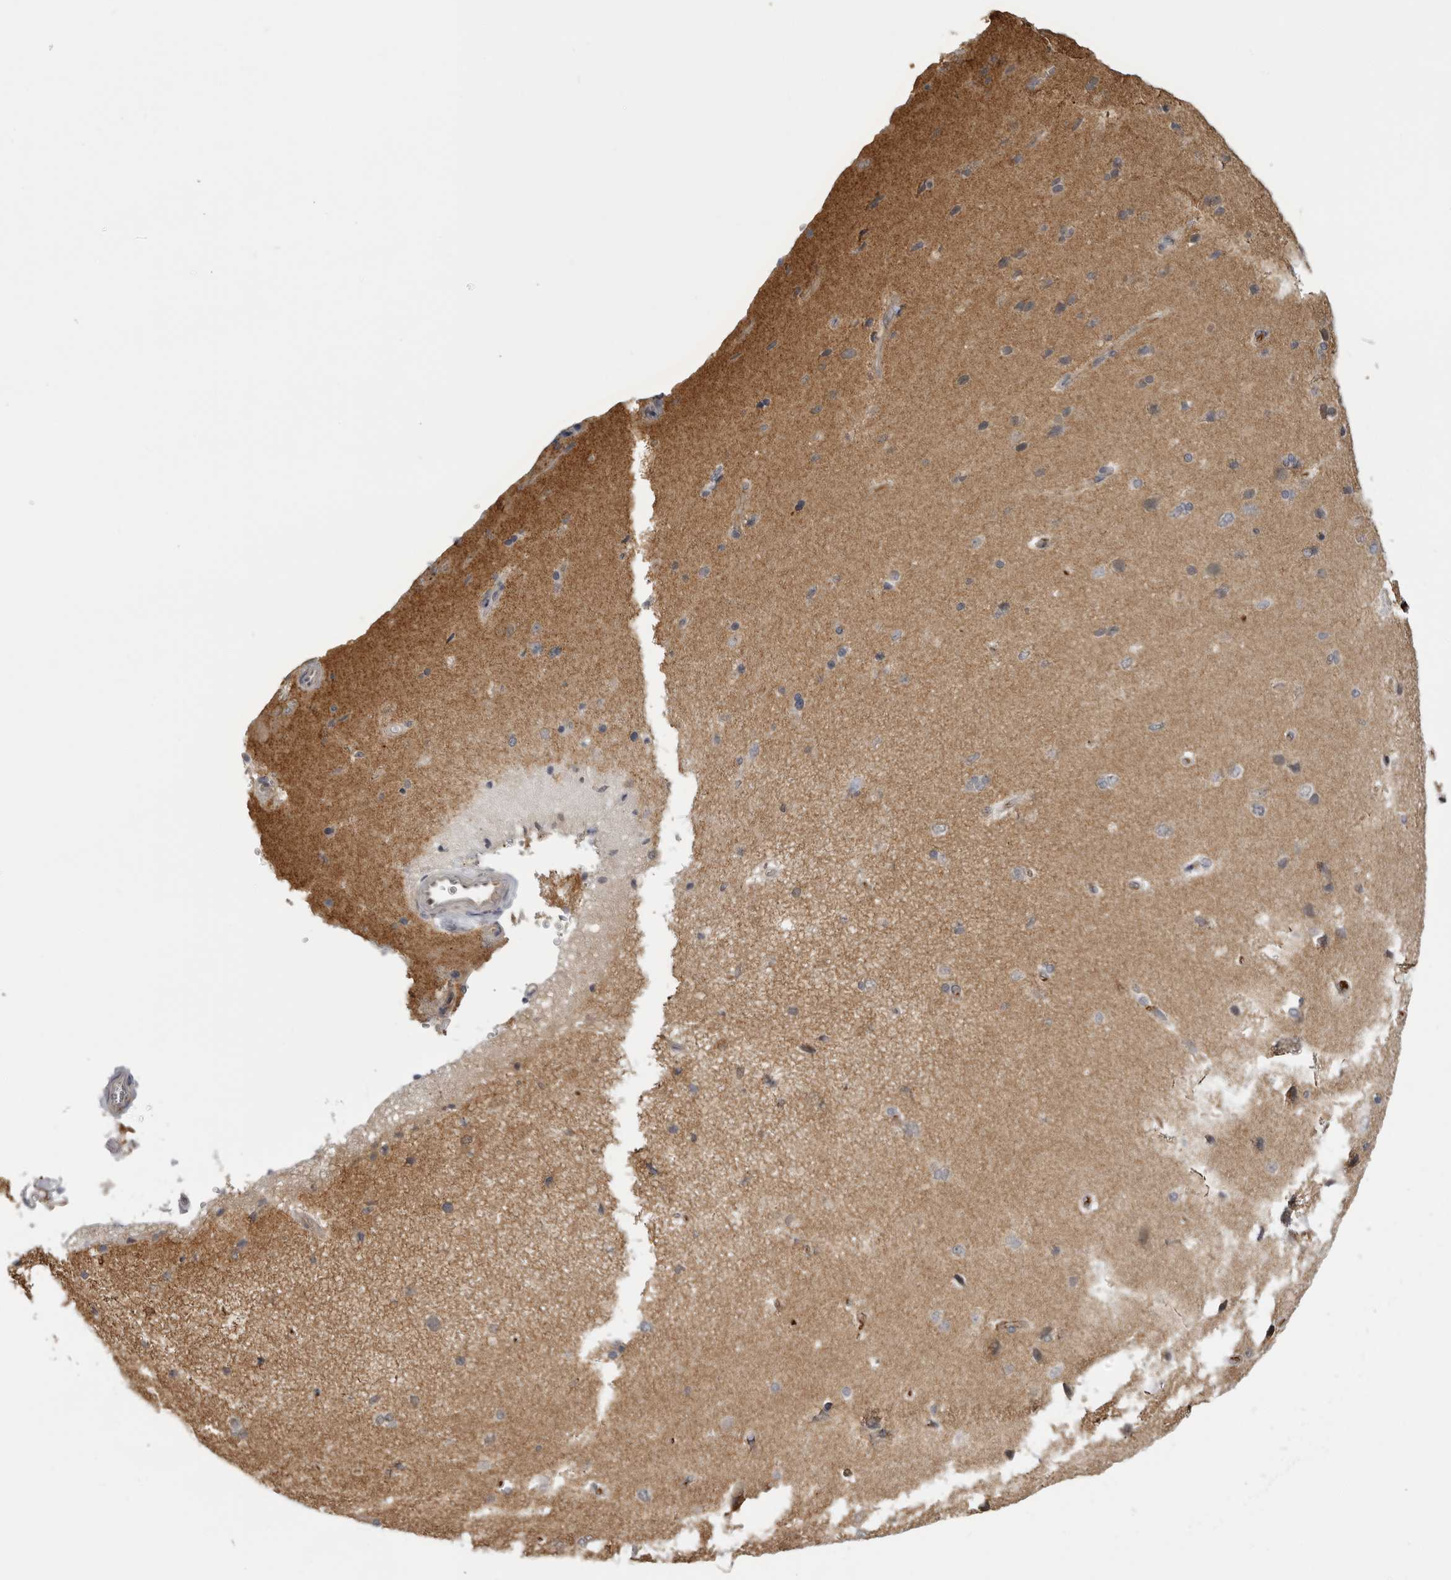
{"staining": {"intensity": "weak", "quantity": ">75%", "location": "cytoplasmic/membranous"}, "tissue": "cerebral cortex", "cell_type": "Endothelial cells", "image_type": "normal", "snomed": [{"axis": "morphology", "description": "Normal tissue, NOS"}, {"axis": "topography", "description": "Cerebral cortex"}], "caption": "Immunohistochemistry (DAB) staining of unremarkable human cerebral cortex demonstrates weak cytoplasmic/membranous protein positivity in about >75% of endothelial cells.", "gene": "PLEKHF2", "patient": {"sex": "male", "age": 62}}